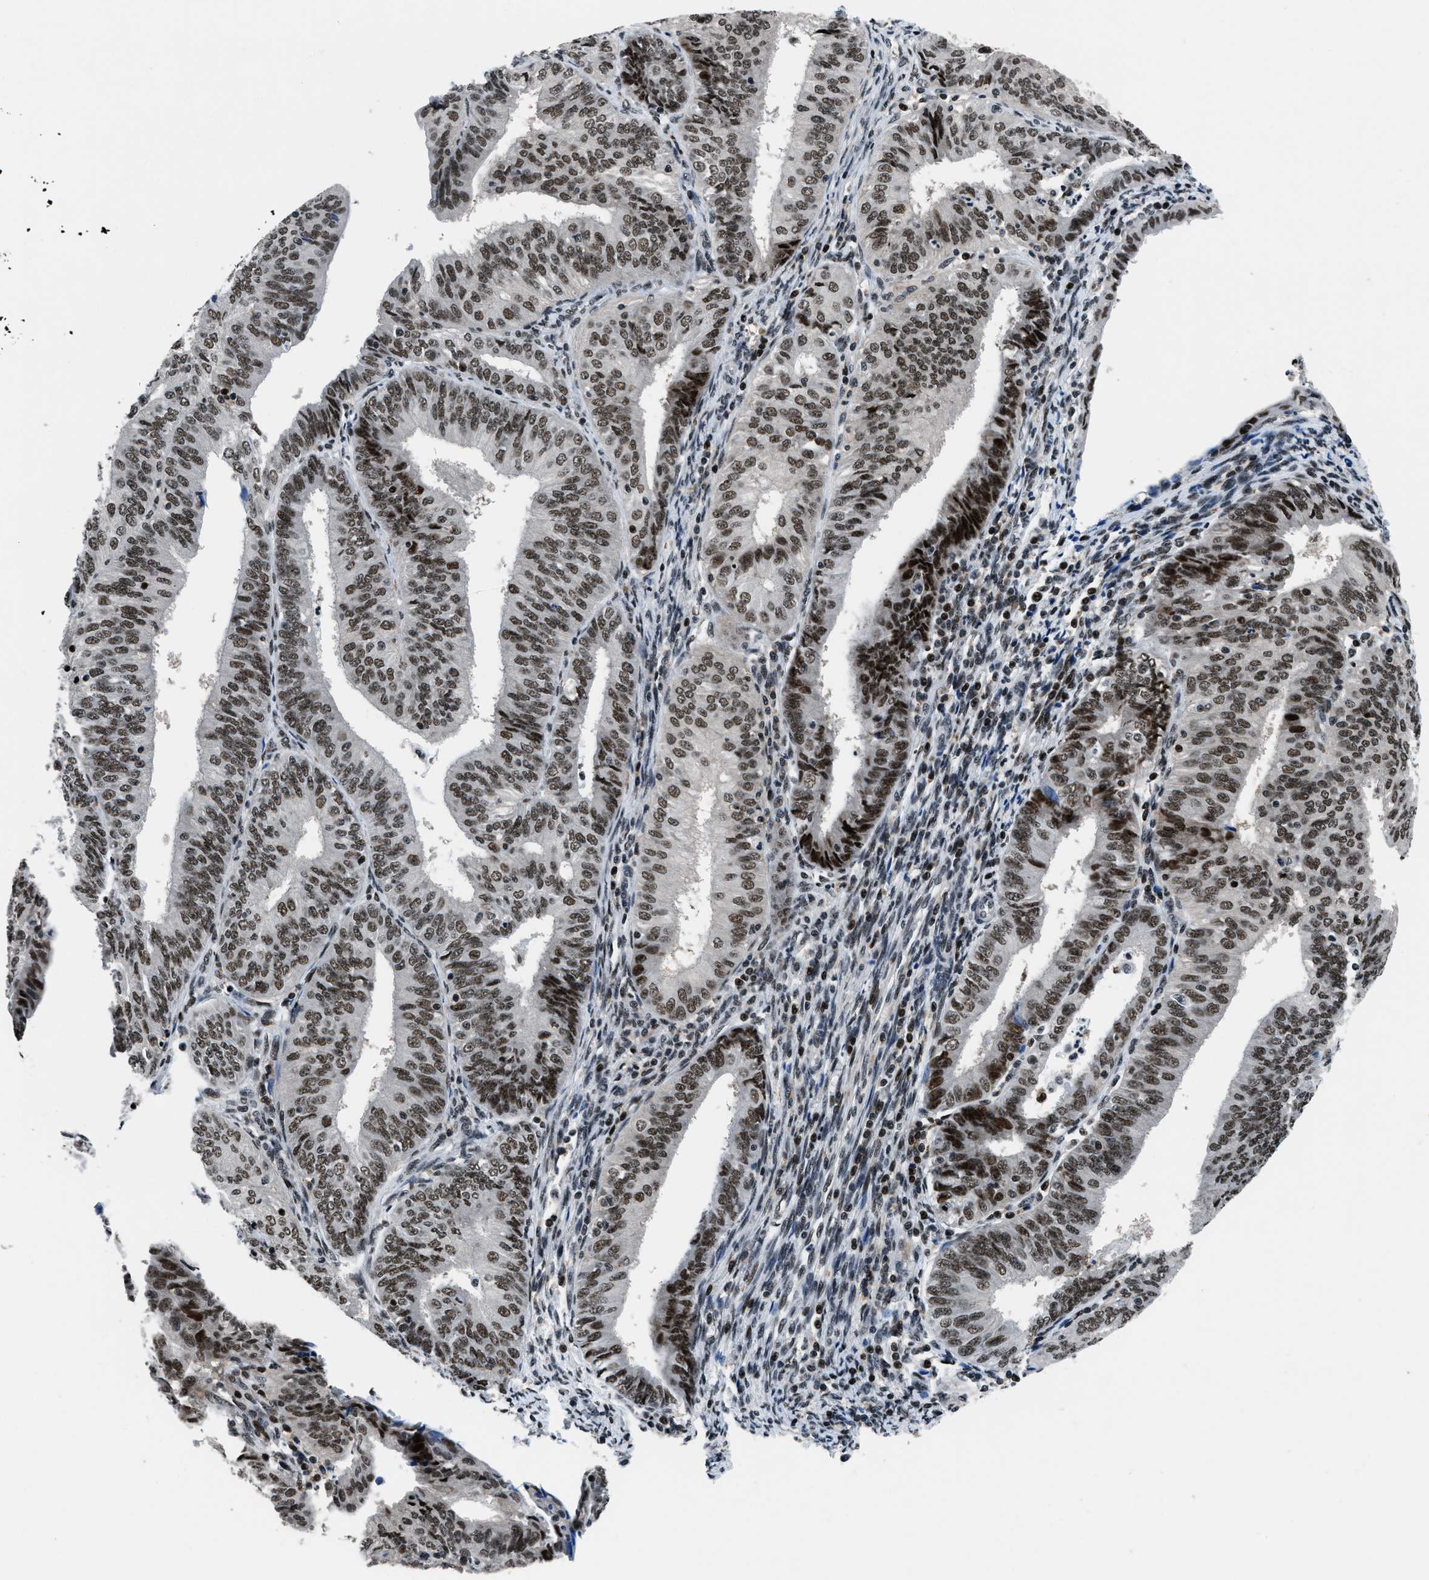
{"staining": {"intensity": "strong", "quantity": ">75%", "location": "nuclear"}, "tissue": "endometrial cancer", "cell_type": "Tumor cells", "image_type": "cancer", "snomed": [{"axis": "morphology", "description": "Adenocarcinoma, NOS"}, {"axis": "topography", "description": "Endometrium"}], "caption": "Immunohistochemical staining of human endometrial adenocarcinoma exhibits strong nuclear protein expression in about >75% of tumor cells. (brown staining indicates protein expression, while blue staining denotes nuclei).", "gene": "SMARCB1", "patient": {"sex": "female", "age": 58}}